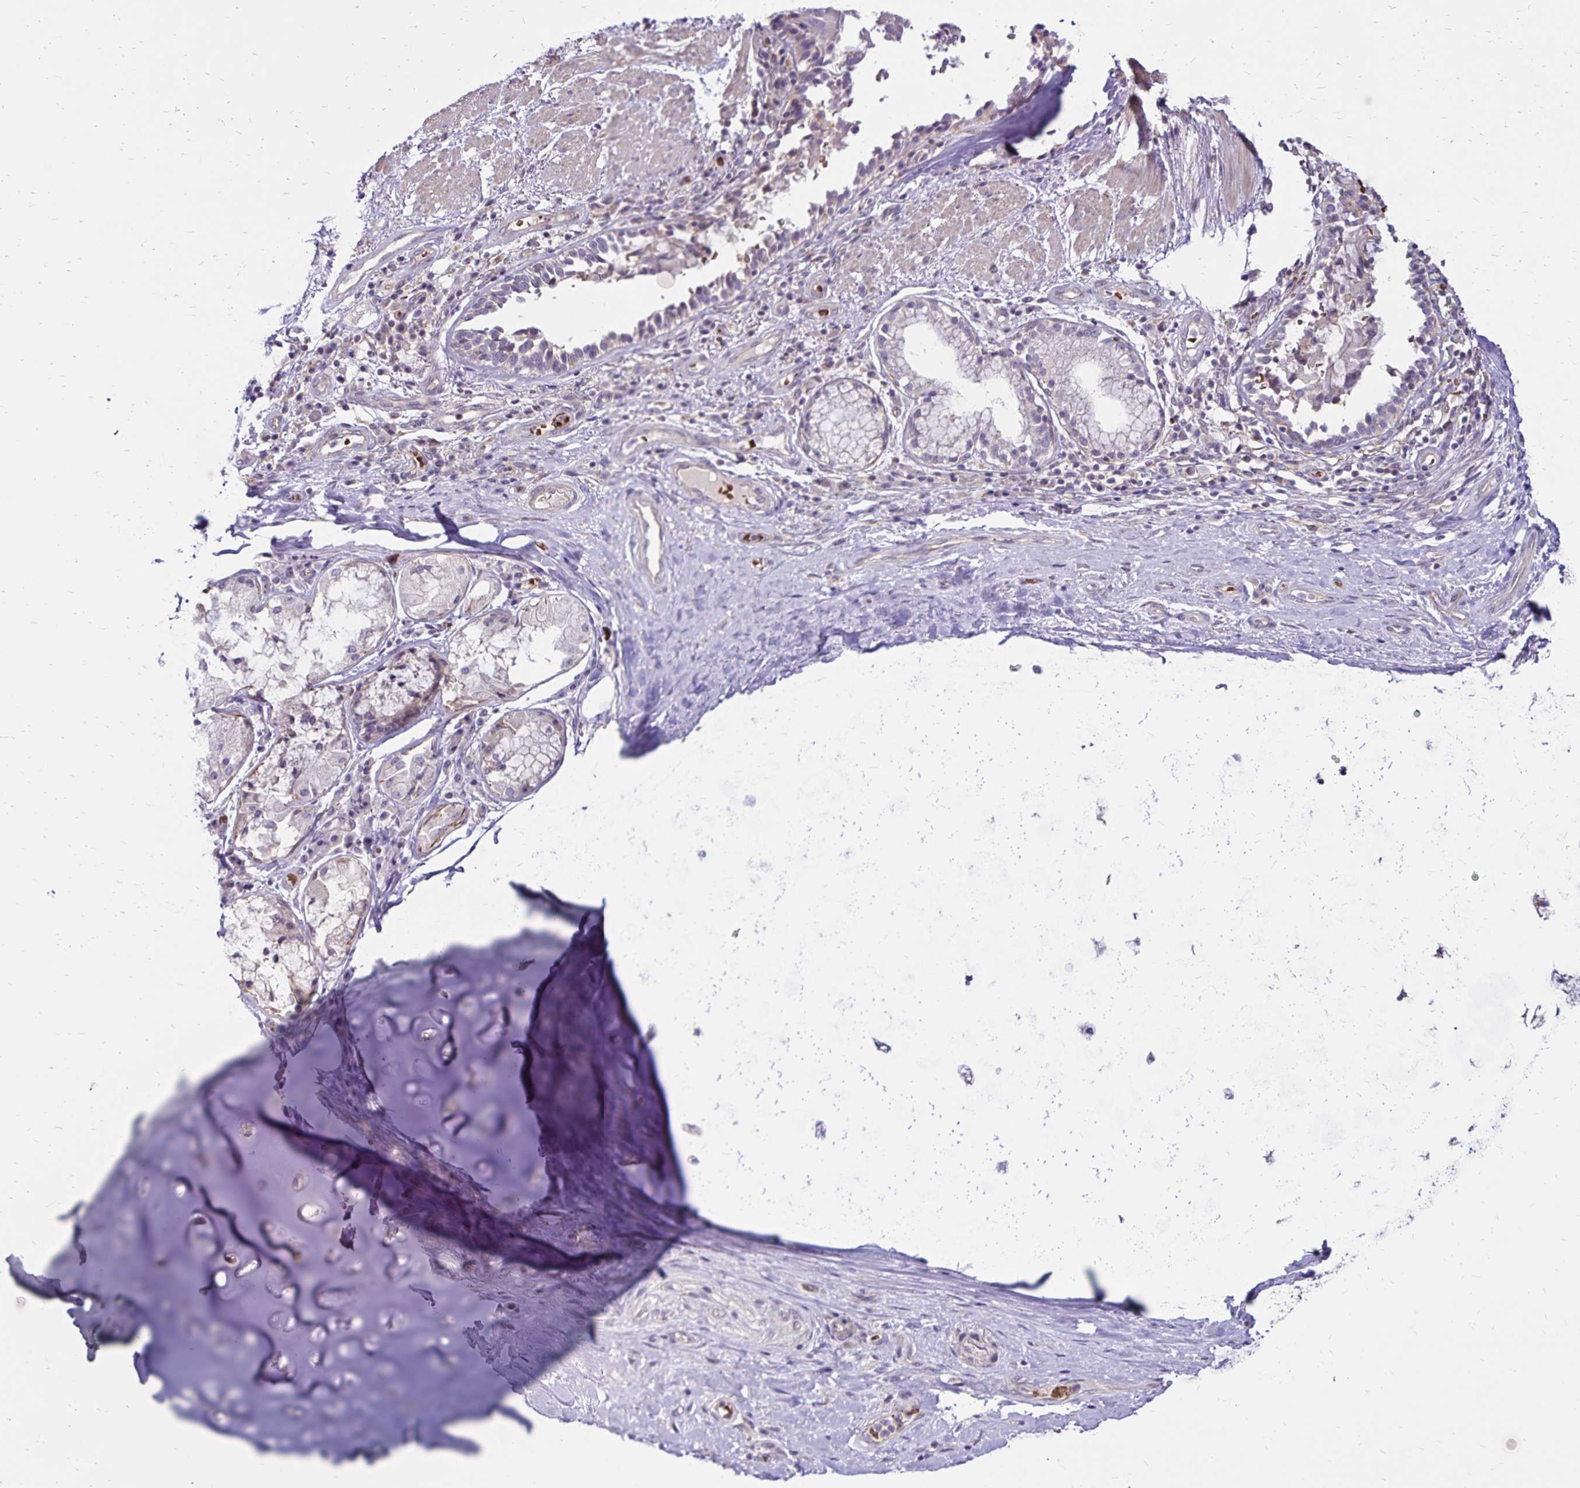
{"staining": {"intensity": "negative", "quantity": "none", "location": "none"}, "tissue": "adipose tissue", "cell_type": "Adipocytes", "image_type": "normal", "snomed": [{"axis": "morphology", "description": "Normal tissue, NOS"}, {"axis": "topography", "description": "Cartilage tissue"}, {"axis": "topography", "description": "Bronchus"}], "caption": "Immunohistochemistry (IHC) photomicrograph of normal human adipose tissue stained for a protein (brown), which shows no staining in adipocytes.", "gene": "FSD1", "patient": {"sex": "male", "age": 64}}